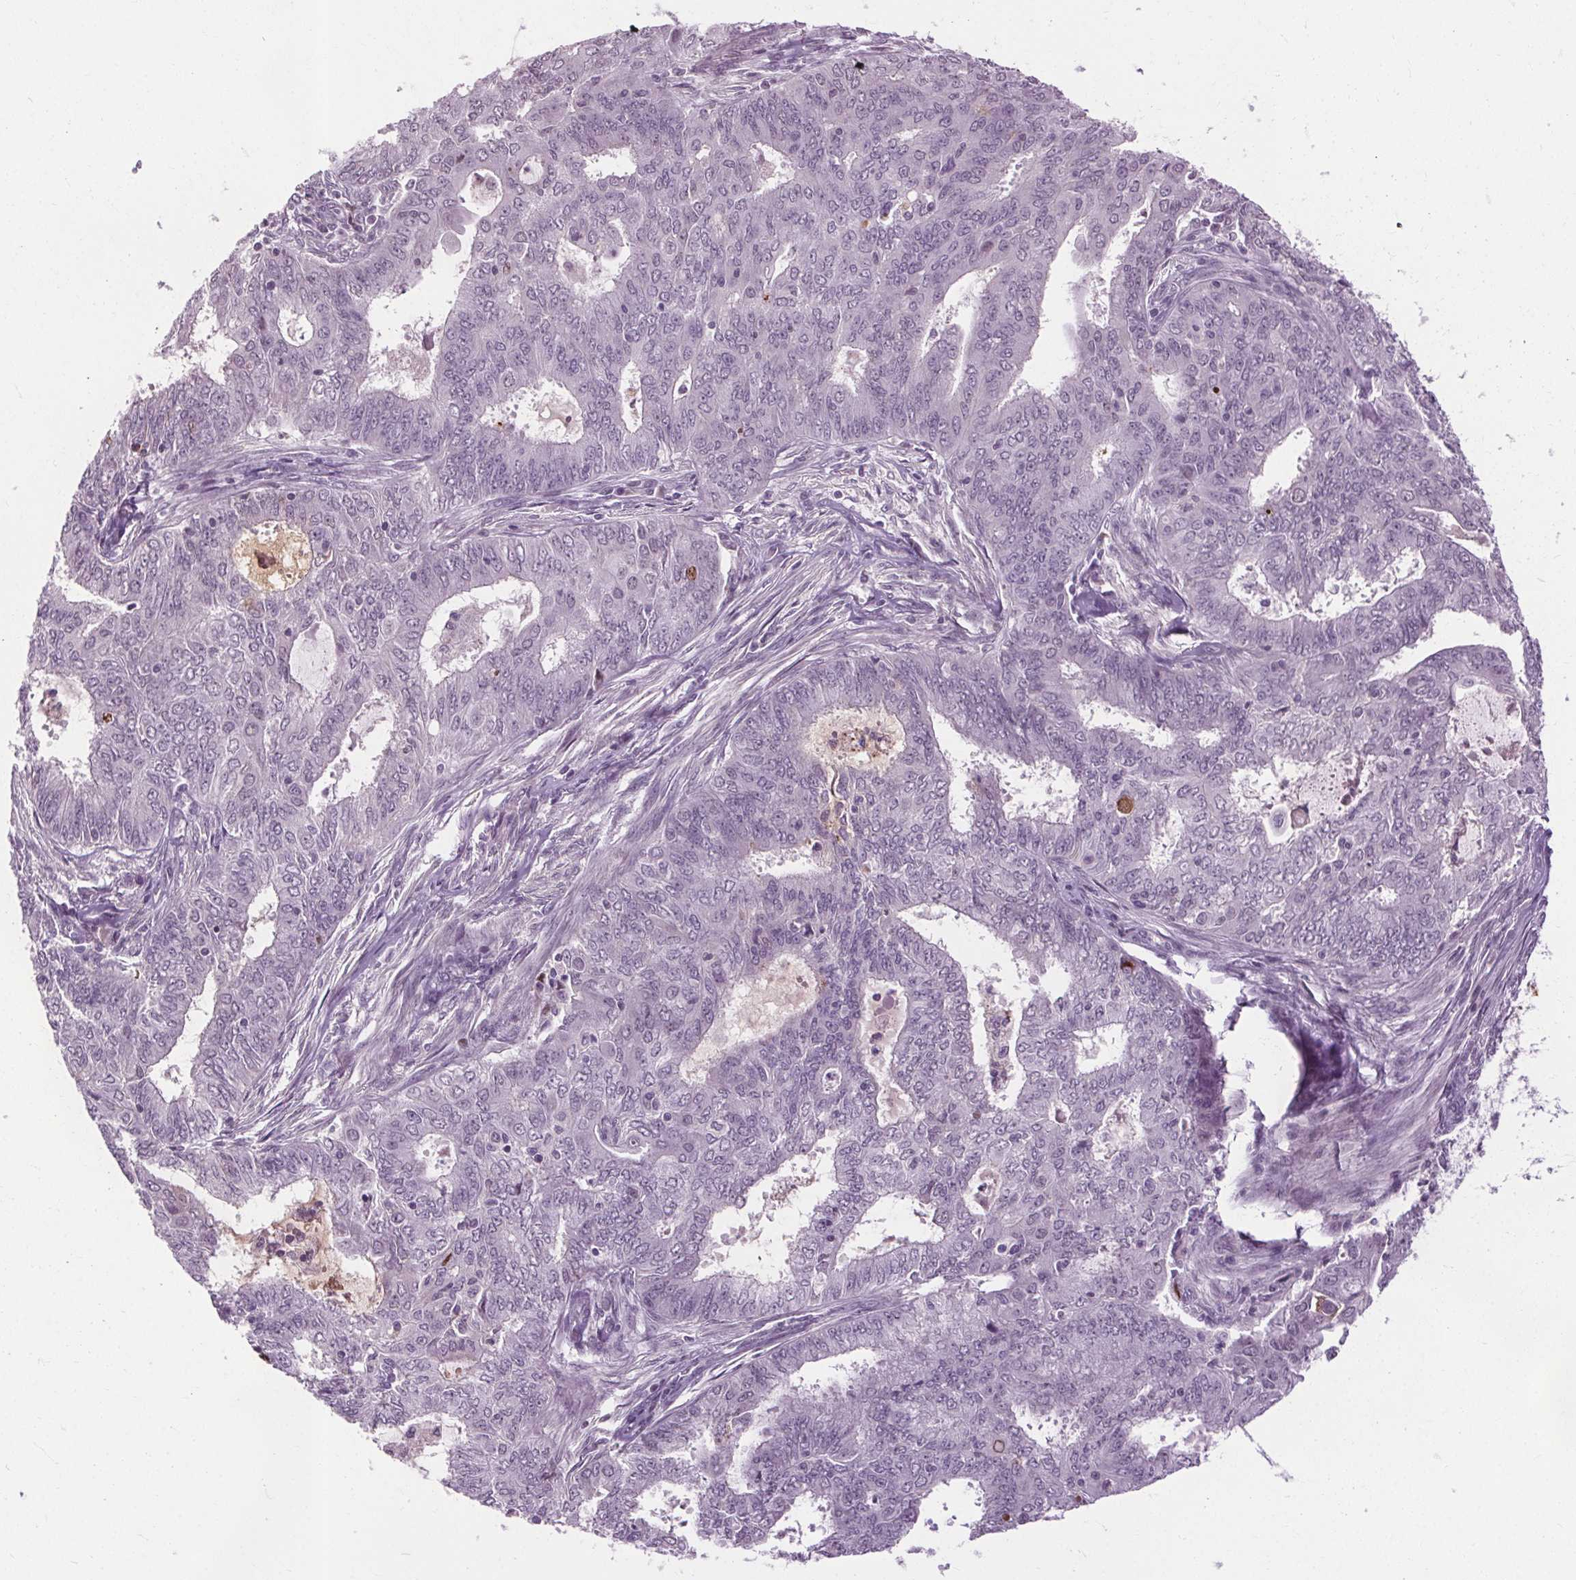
{"staining": {"intensity": "negative", "quantity": "none", "location": "none"}, "tissue": "endometrial cancer", "cell_type": "Tumor cells", "image_type": "cancer", "snomed": [{"axis": "morphology", "description": "Adenocarcinoma, NOS"}, {"axis": "topography", "description": "Endometrium"}], "caption": "Photomicrograph shows no significant protein positivity in tumor cells of endometrial adenocarcinoma. (DAB IHC, high magnification).", "gene": "CEBPA", "patient": {"sex": "female", "age": 62}}